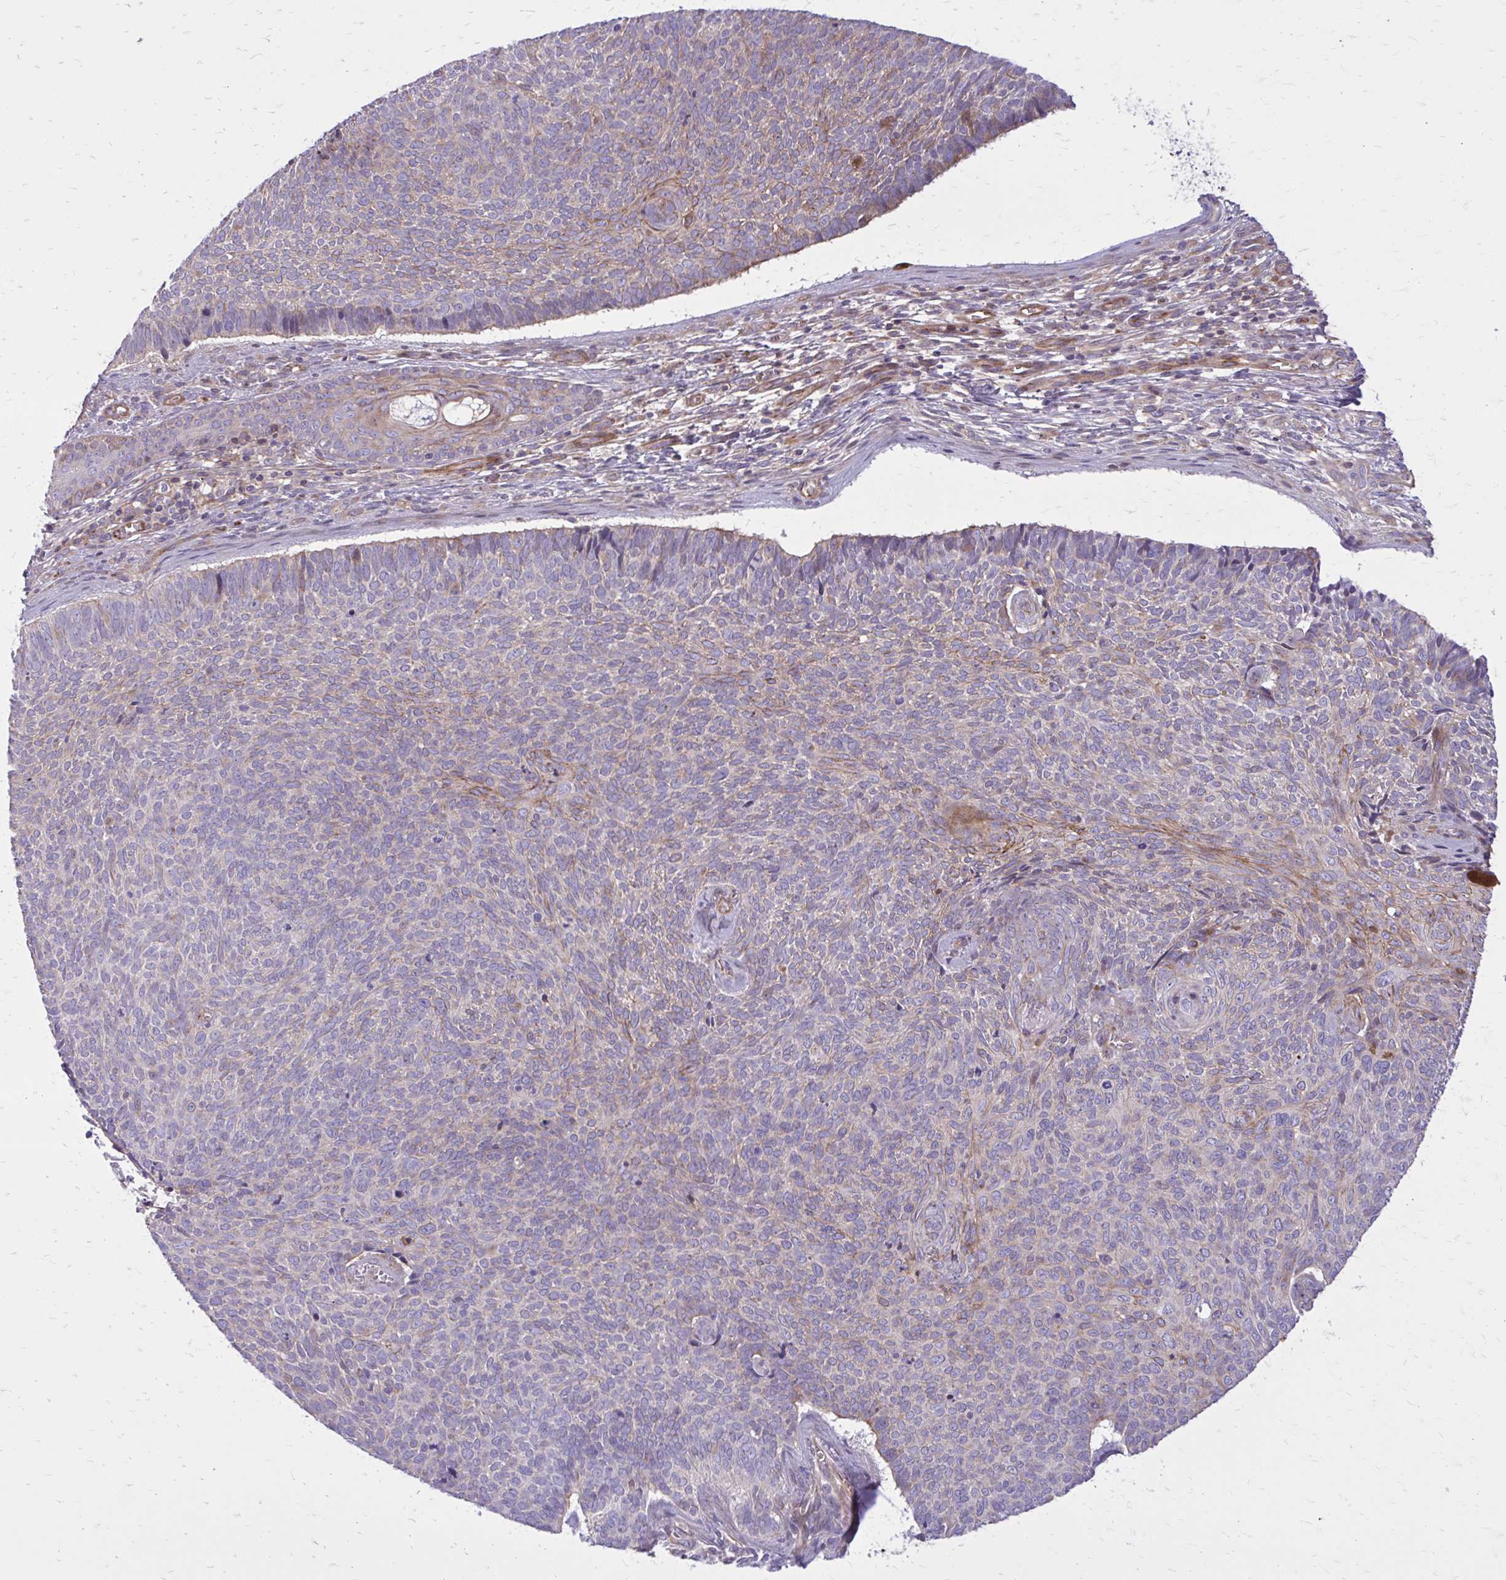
{"staining": {"intensity": "weak", "quantity": "<25%", "location": "cytoplasmic/membranous"}, "tissue": "skin cancer", "cell_type": "Tumor cells", "image_type": "cancer", "snomed": [{"axis": "morphology", "description": "Basal cell carcinoma"}, {"axis": "topography", "description": "Skin"}], "caption": "The photomicrograph shows no staining of tumor cells in skin cancer (basal cell carcinoma).", "gene": "FAP", "patient": {"sex": "female", "age": 80}}